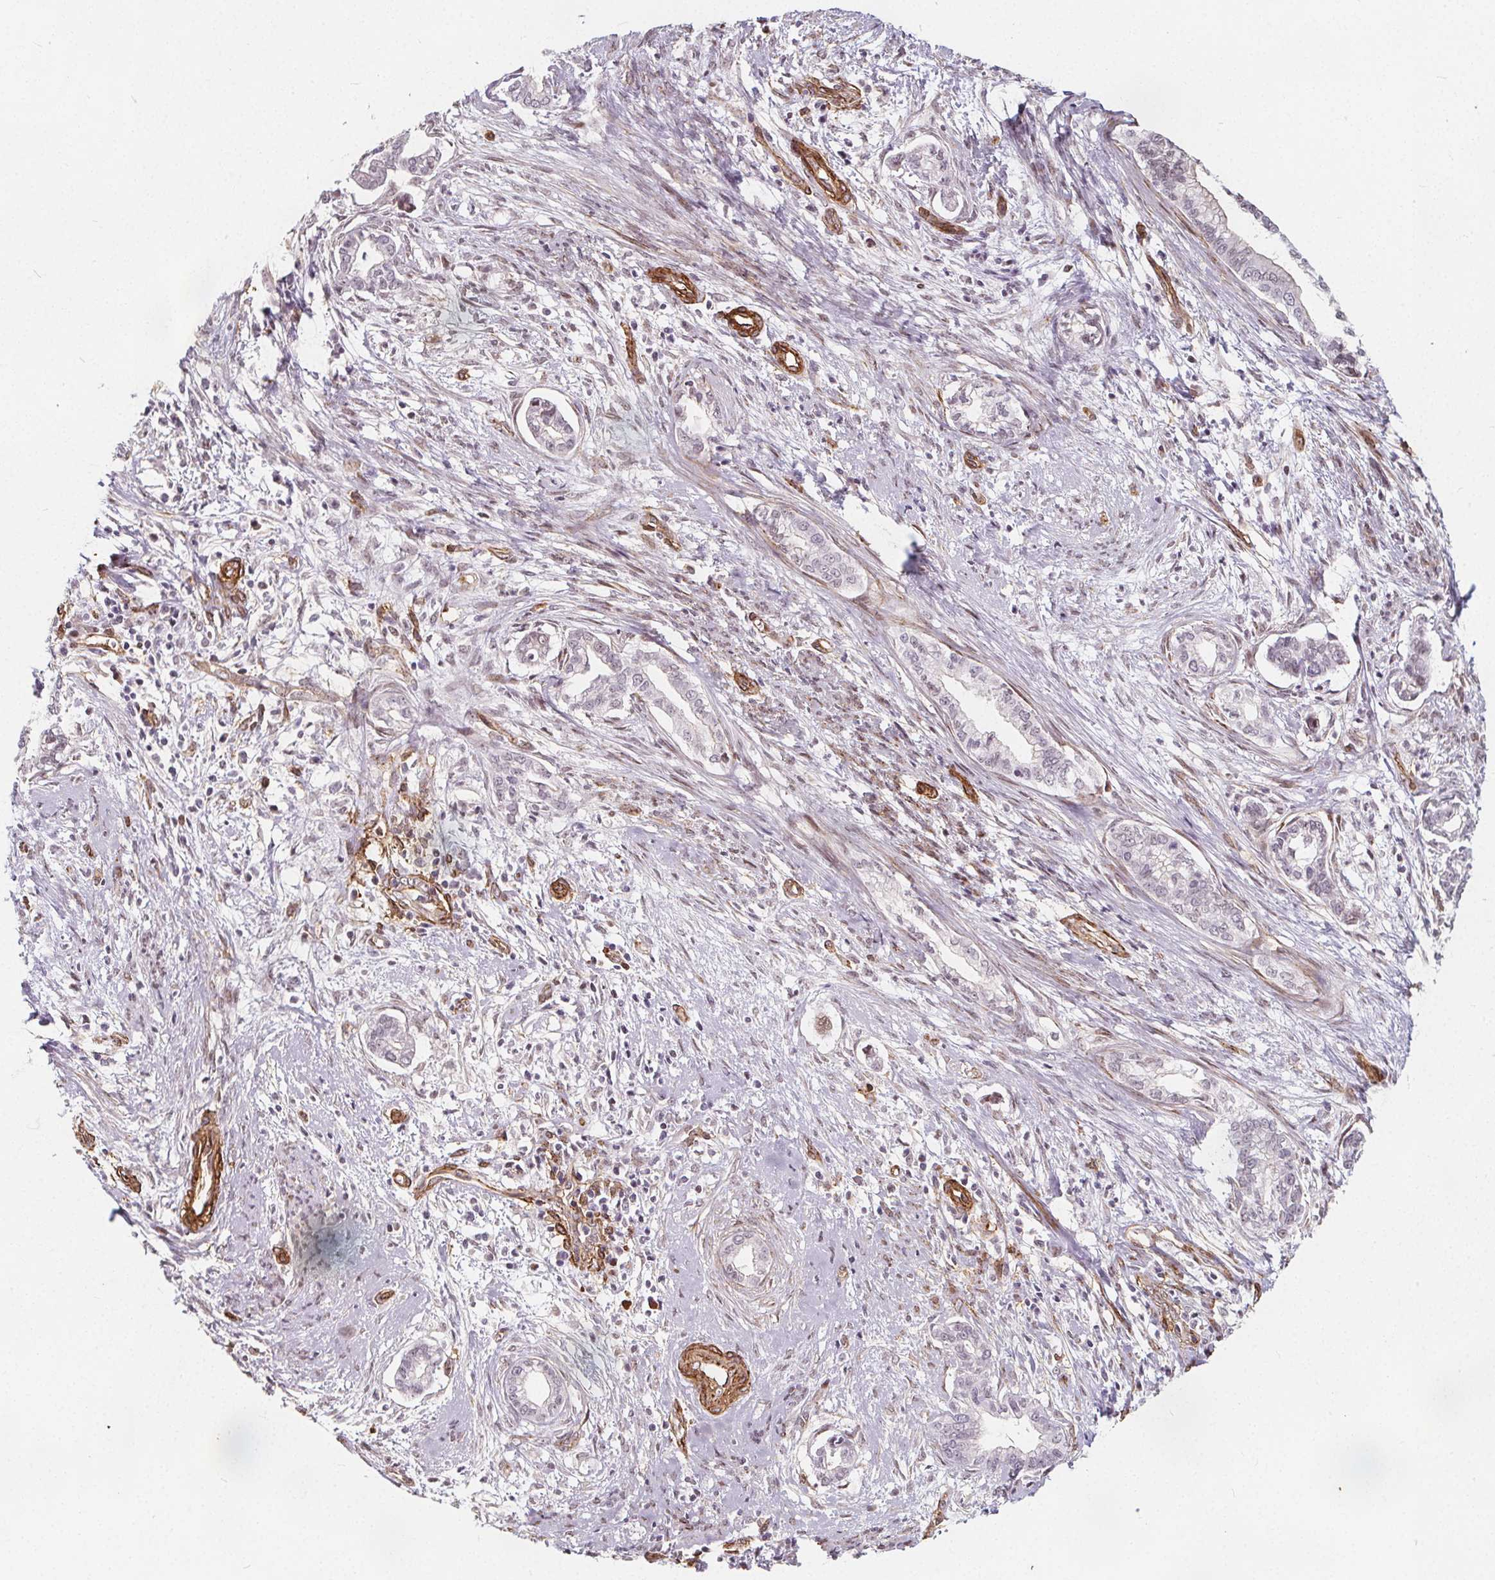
{"staining": {"intensity": "negative", "quantity": "none", "location": "none"}, "tissue": "cervical cancer", "cell_type": "Tumor cells", "image_type": "cancer", "snomed": [{"axis": "morphology", "description": "Adenocarcinoma, NOS"}, {"axis": "topography", "description": "Cervix"}], "caption": "This is an IHC photomicrograph of human cervical cancer. There is no expression in tumor cells.", "gene": "HAS1", "patient": {"sex": "female", "age": 62}}